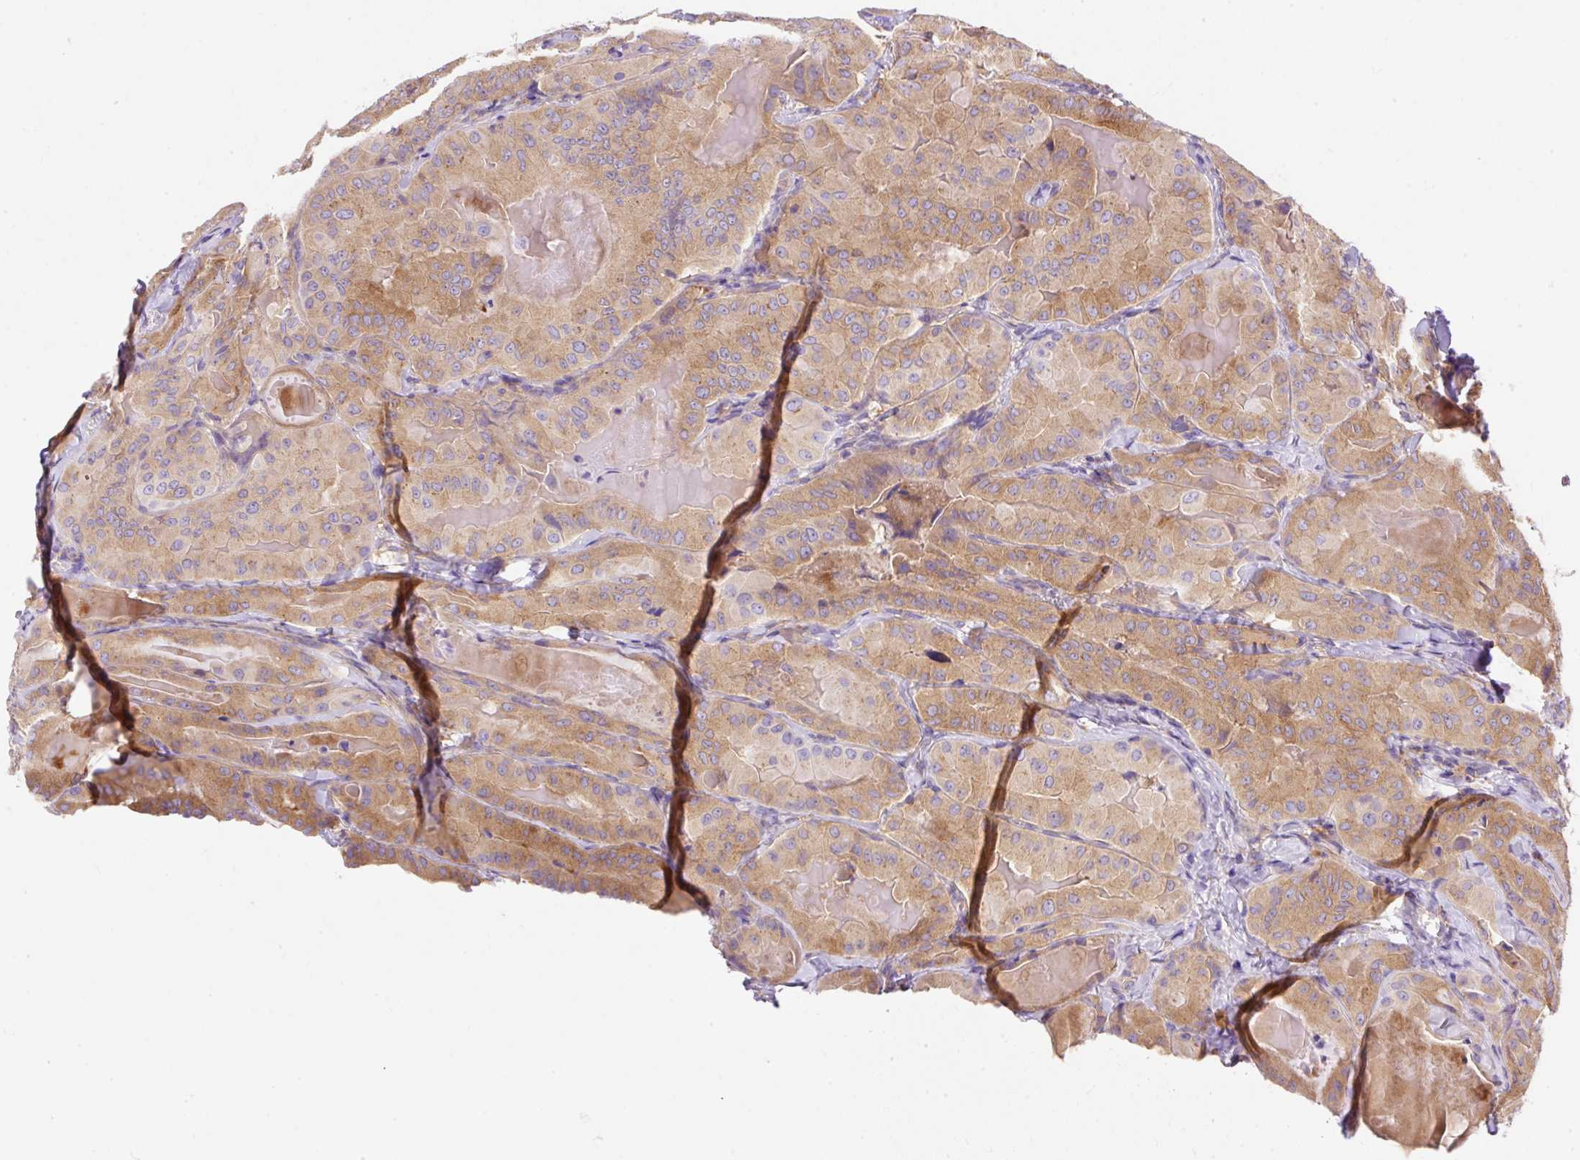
{"staining": {"intensity": "moderate", "quantity": ">75%", "location": "cytoplasmic/membranous"}, "tissue": "thyroid cancer", "cell_type": "Tumor cells", "image_type": "cancer", "snomed": [{"axis": "morphology", "description": "Papillary adenocarcinoma, NOS"}, {"axis": "topography", "description": "Thyroid gland"}], "caption": "Human papillary adenocarcinoma (thyroid) stained with a protein marker exhibits moderate staining in tumor cells.", "gene": "OR4K15", "patient": {"sex": "female", "age": 68}}